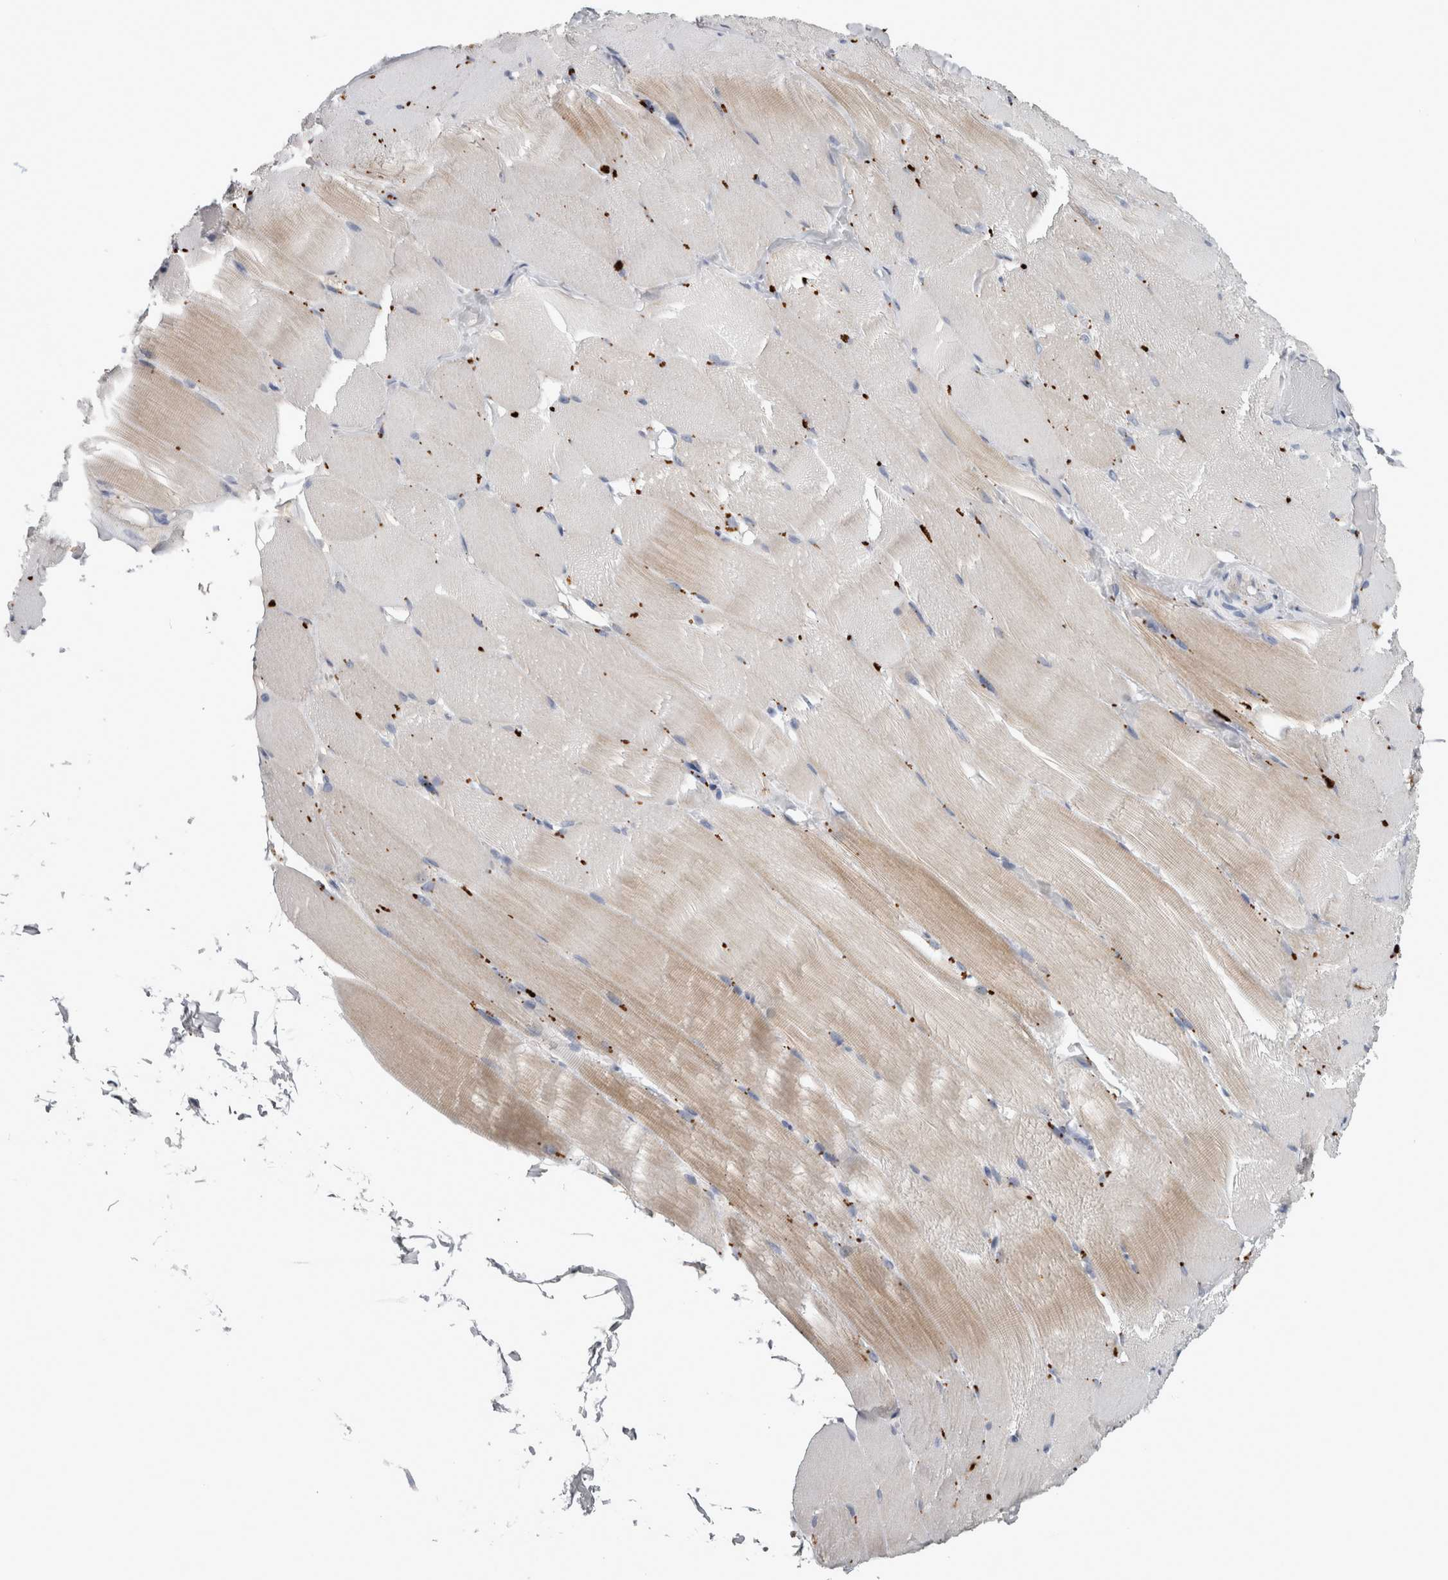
{"staining": {"intensity": "weak", "quantity": "25%-75%", "location": "cytoplasmic/membranous"}, "tissue": "skeletal muscle", "cell_type": "Myocytes", "image_type": "normal", "snomed": [{"axis": "morphology", "description": "Normal tissue, NOS"}, {"axis": "topography", "description": "Skin"}, {"axis": "topography", "description": "Skeletal muscle"}], "caption": "Immunohistochemistry (IHC) (DAB) staining of benign human skeletal muscle displays weak cytoplasmic/membranous protein positivity in approximately 25%-75% of myocytes. Using DAB (3,3'-diaminobenzidine) (brown) and hematoxylin (blue) stains, captured at high magnification using brightfield microscopy.", "gene": "DPP7", "patient": {"sex": "male", "age": 83}}